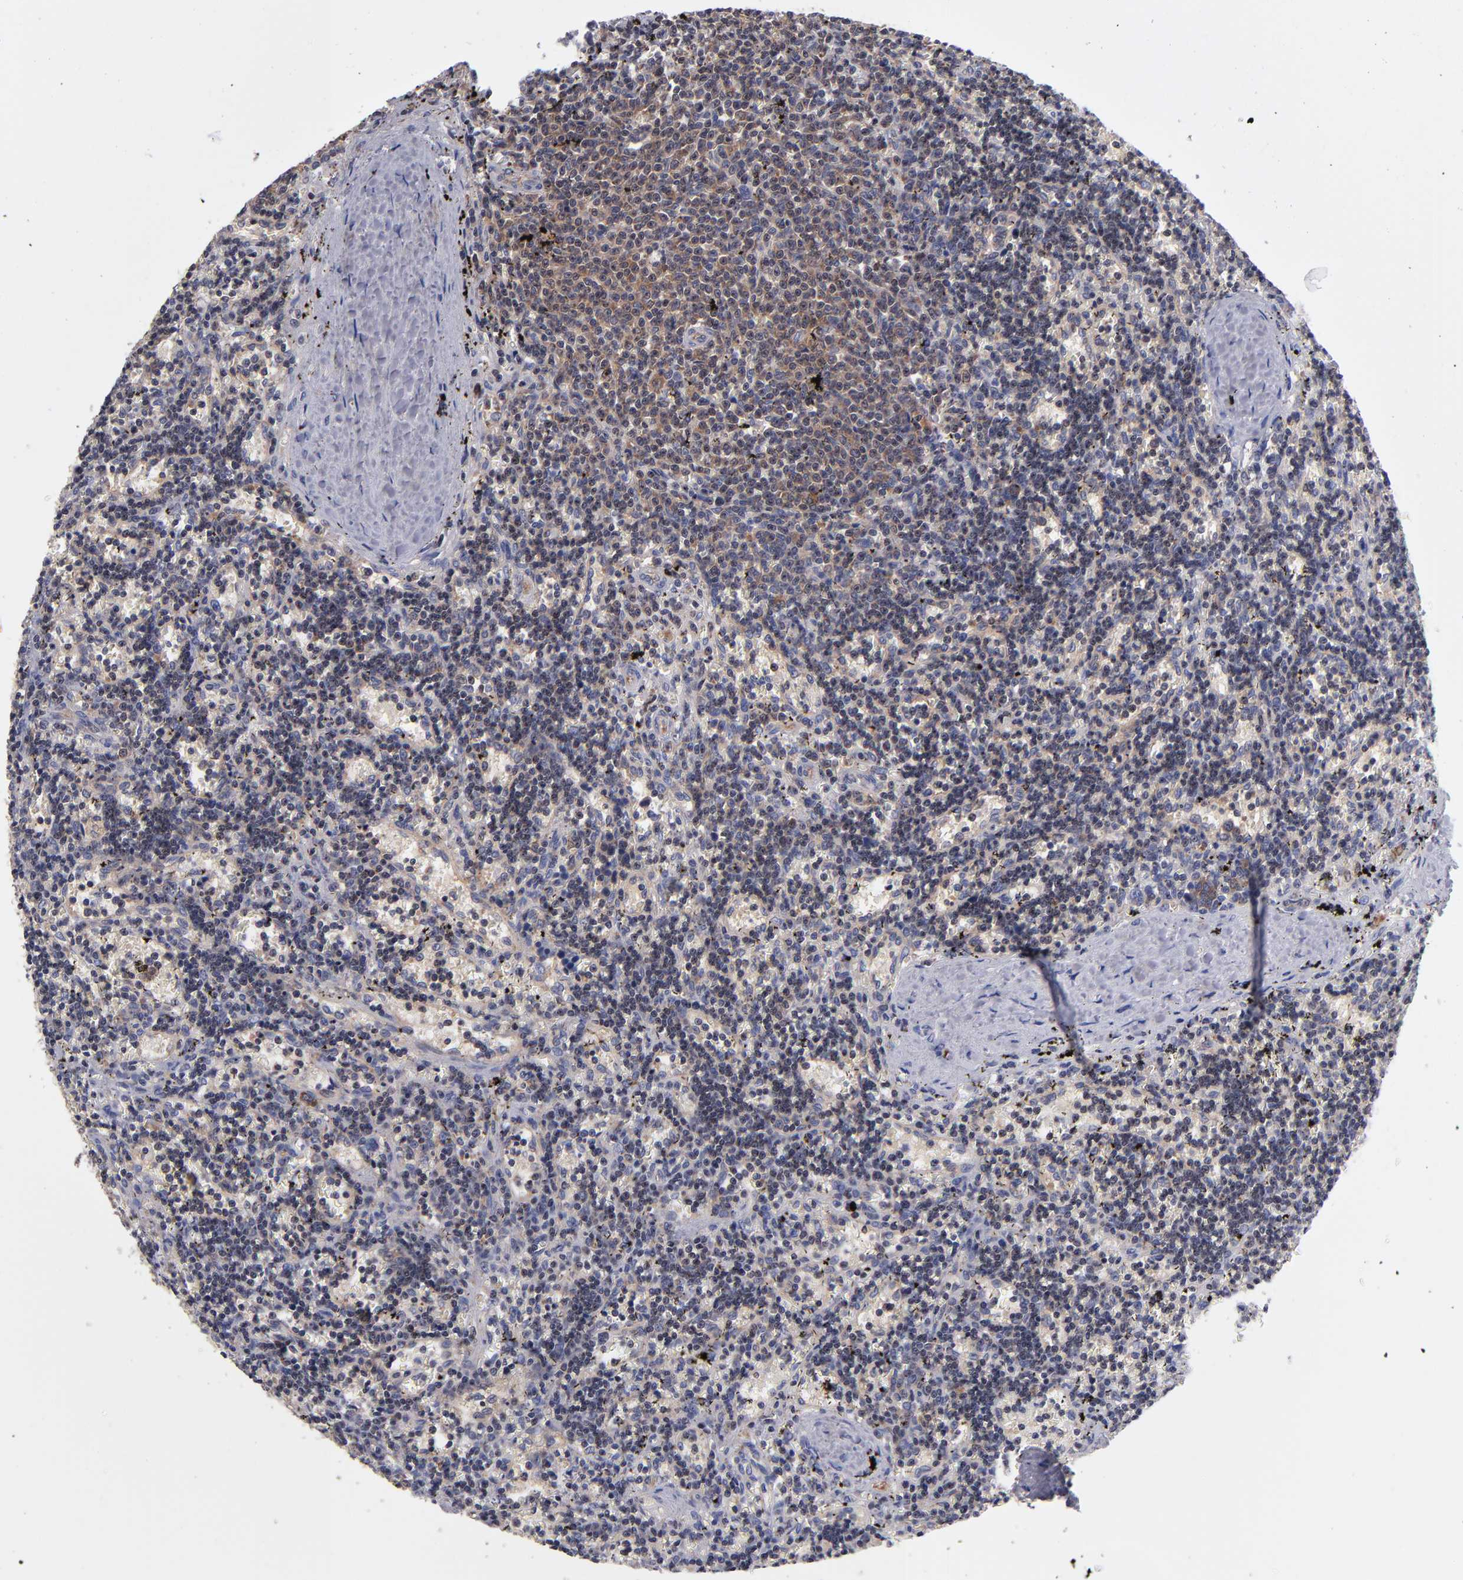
{"staining": {"intensity": "weak", "quantity": ">75%", "location": "cytoplasmic/membranous"}, "tissue": "lymphoma", "cell_type": "Tumor cells", "image_type": "cancer", "snomed": [{"axis": "morphology", "description": "Malignant lymphoma, non-Hodgkin's type, Low grade"}, {"axis": "topography", "description": "Spleen"}], "caption": "High-power microscopy captured an immunohistochemistry (IHC) histopathology image of low-grade malignant lymphoma, non-Hodgkin's type, revealing weak cytoplasmic/membranous expression in about >75% of tumor cells.", "gene": "EIF3L", "patient": {"sex": "male", "age": 60}}